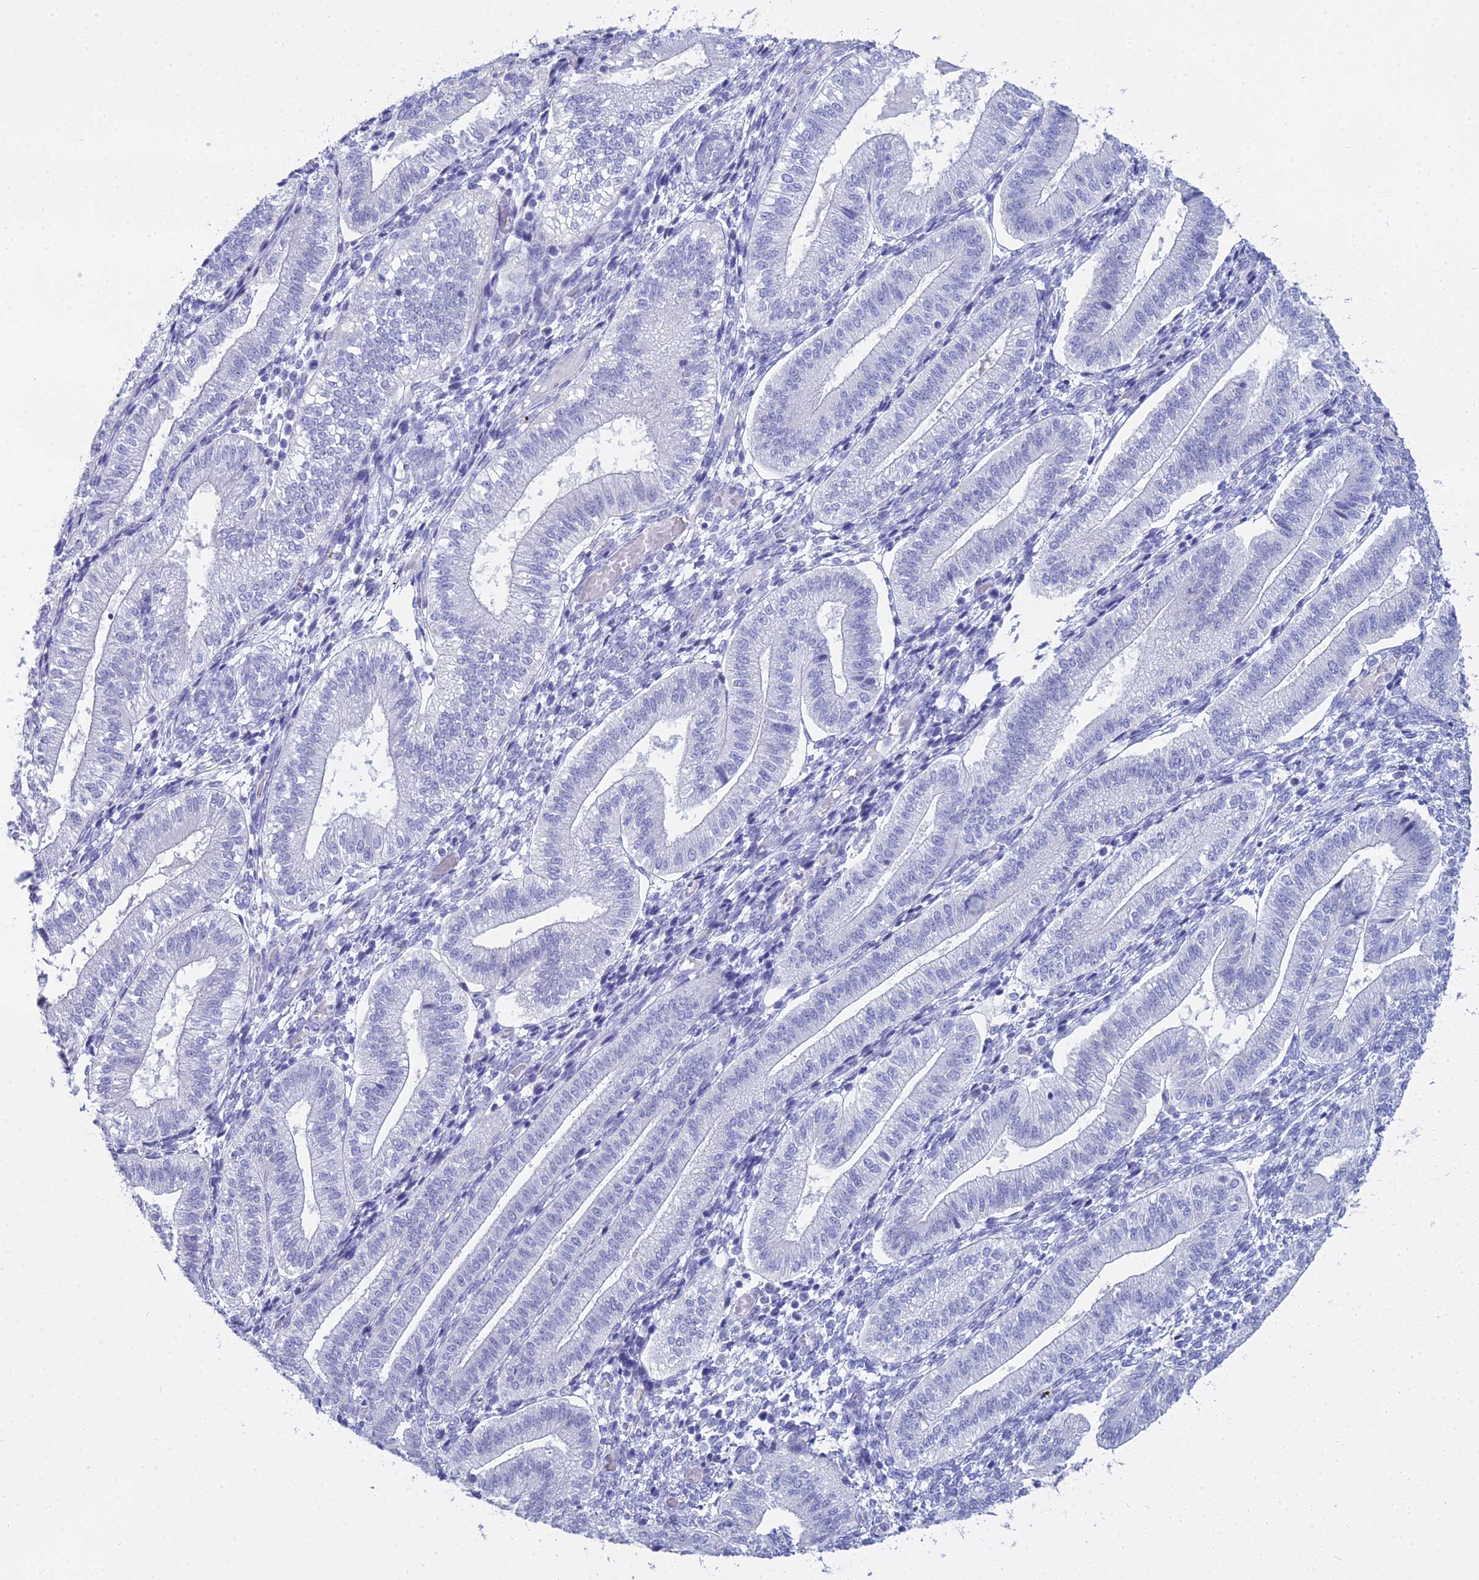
{"staining": {"intensity": "negative", "quantity": "none", "location": "none"}, "tissue": "endometrium", "cell_type": "Cells in endometrial stroma", "image_type": "normal", "snomed": [{"axis": "morphology", "description": "Normal tissue, NOS"}, {"axis": "topography", "description": "Endometrium"}], "caption": "Cells in endometrial stroma show no significant positivity in normal endometrium. The staining is performed using DAB brown chromogen with nuclei counter-stained in using hematoxylin.", "gene": "S100A7", "patient": {"sex": "female", "age": 34}}